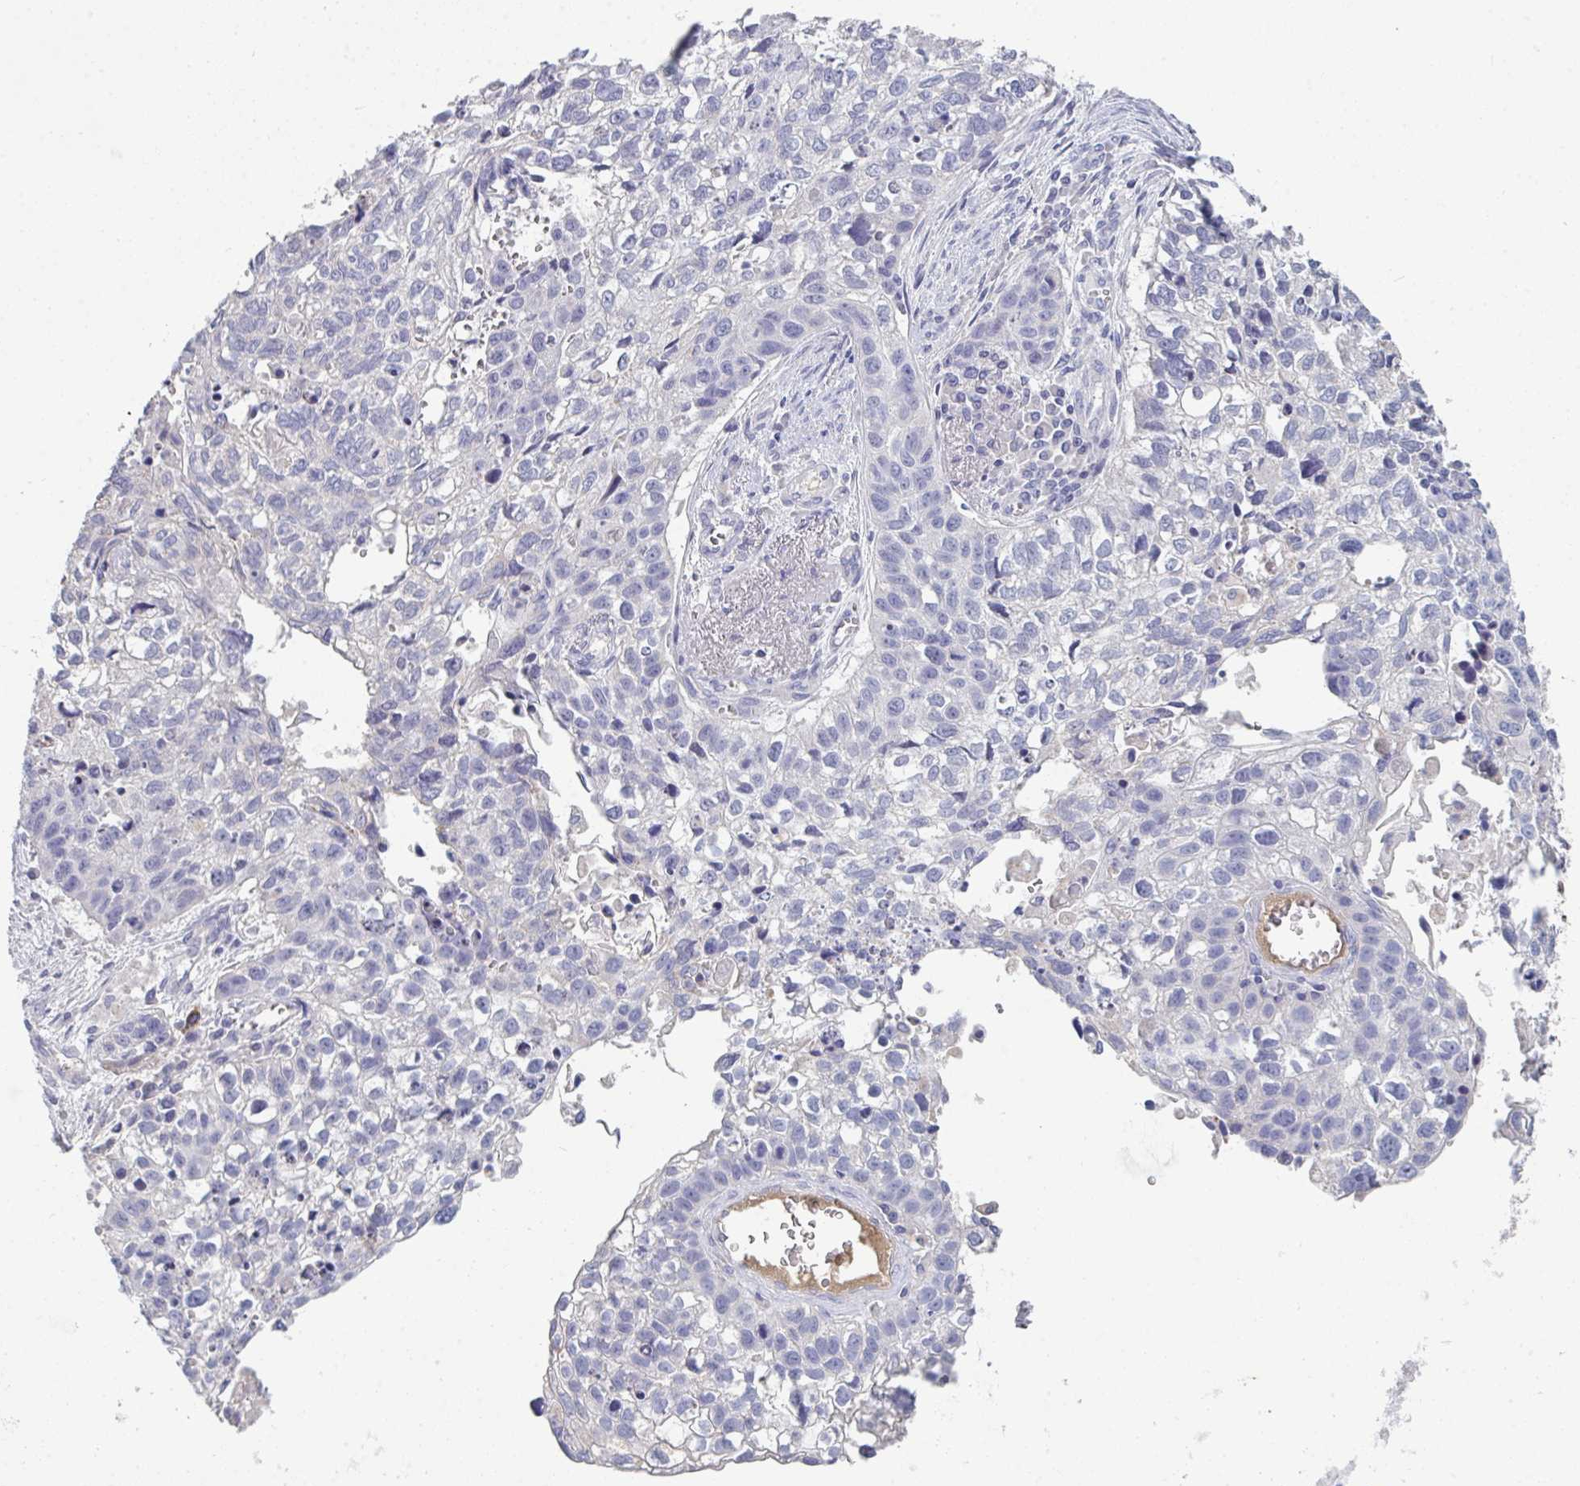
{"staining": {"intensity": "negative", "quantity": "none", "location": "none"}, "tissue": "lung cancer", "cell_type": "Tumor cells", "image_type": "cancer", "snomed": [{"axis": "morphology", "description": "Squamous cell carcinoma, NOS"}, {"axis": "topography", "description": "Lung"}], "caption": "DAB (3,3'-diaminobenzidine) immunohistochemical staining of human lung squamous cell carcinoma reveals no significant staining in tumor cells.", "gene": "HGFAC", "patient": {"sex": "male", "age": 74}}